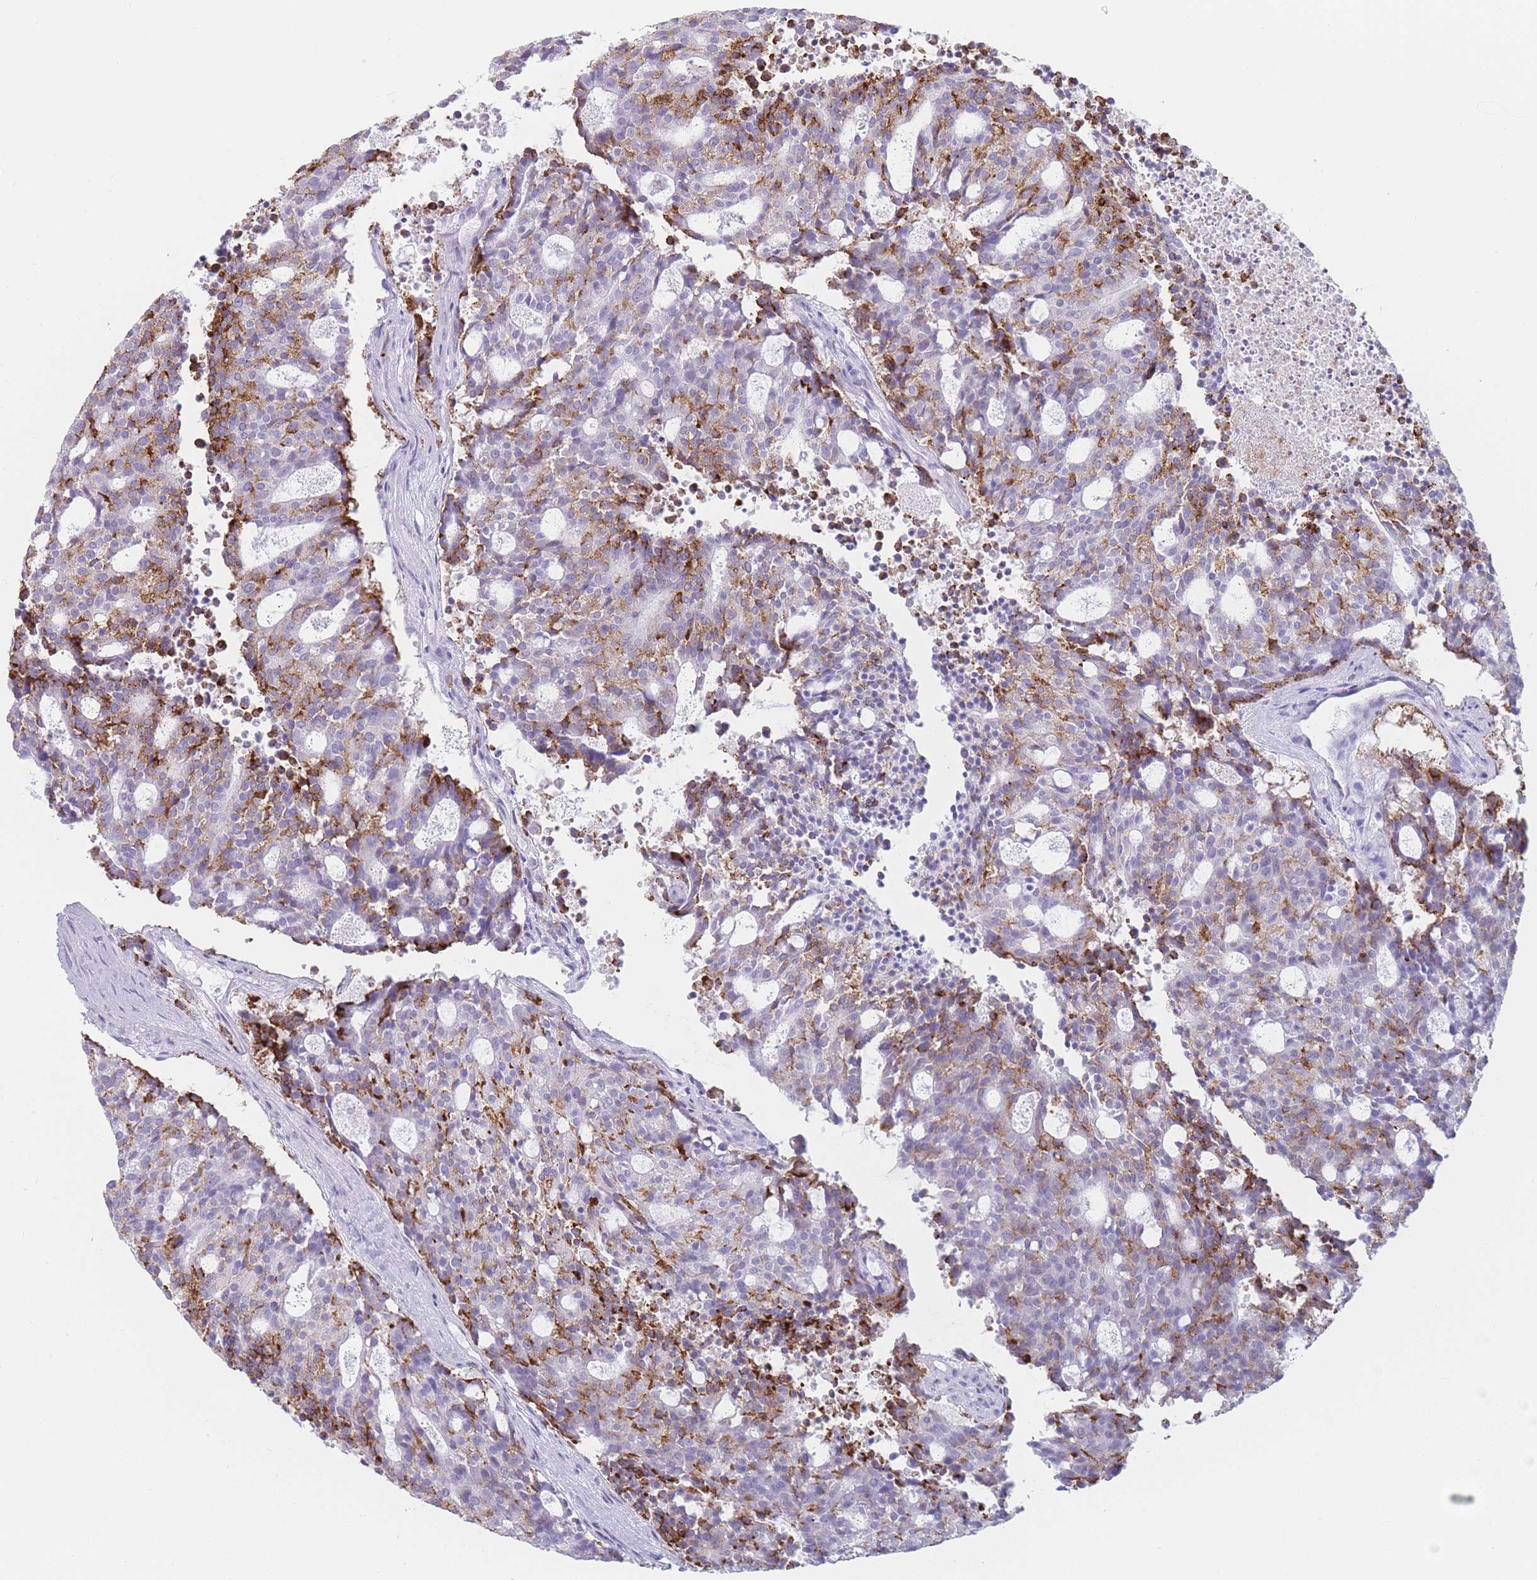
{"staining": {"intensity": "strong", "quantity": "25%-75%", "location": "cytoplasmic/membranous"}, "tissue": "carcinoid", "cell_type": "Tumor cells", "image_type": "cancer", "snomed": [{"axis": "morphology", "description": "Carcinoid, malignant, NOS"}, {"axis": "topography", "description": "Pancreas"}], "caption": "Protein staining displays strong cytoplasmic/membranous positivity in approximately 25%-75% of tumor cells in carcinoid (malignant).", "gene": "GPR12", "patient": {"sex": "female", "age": 54}}